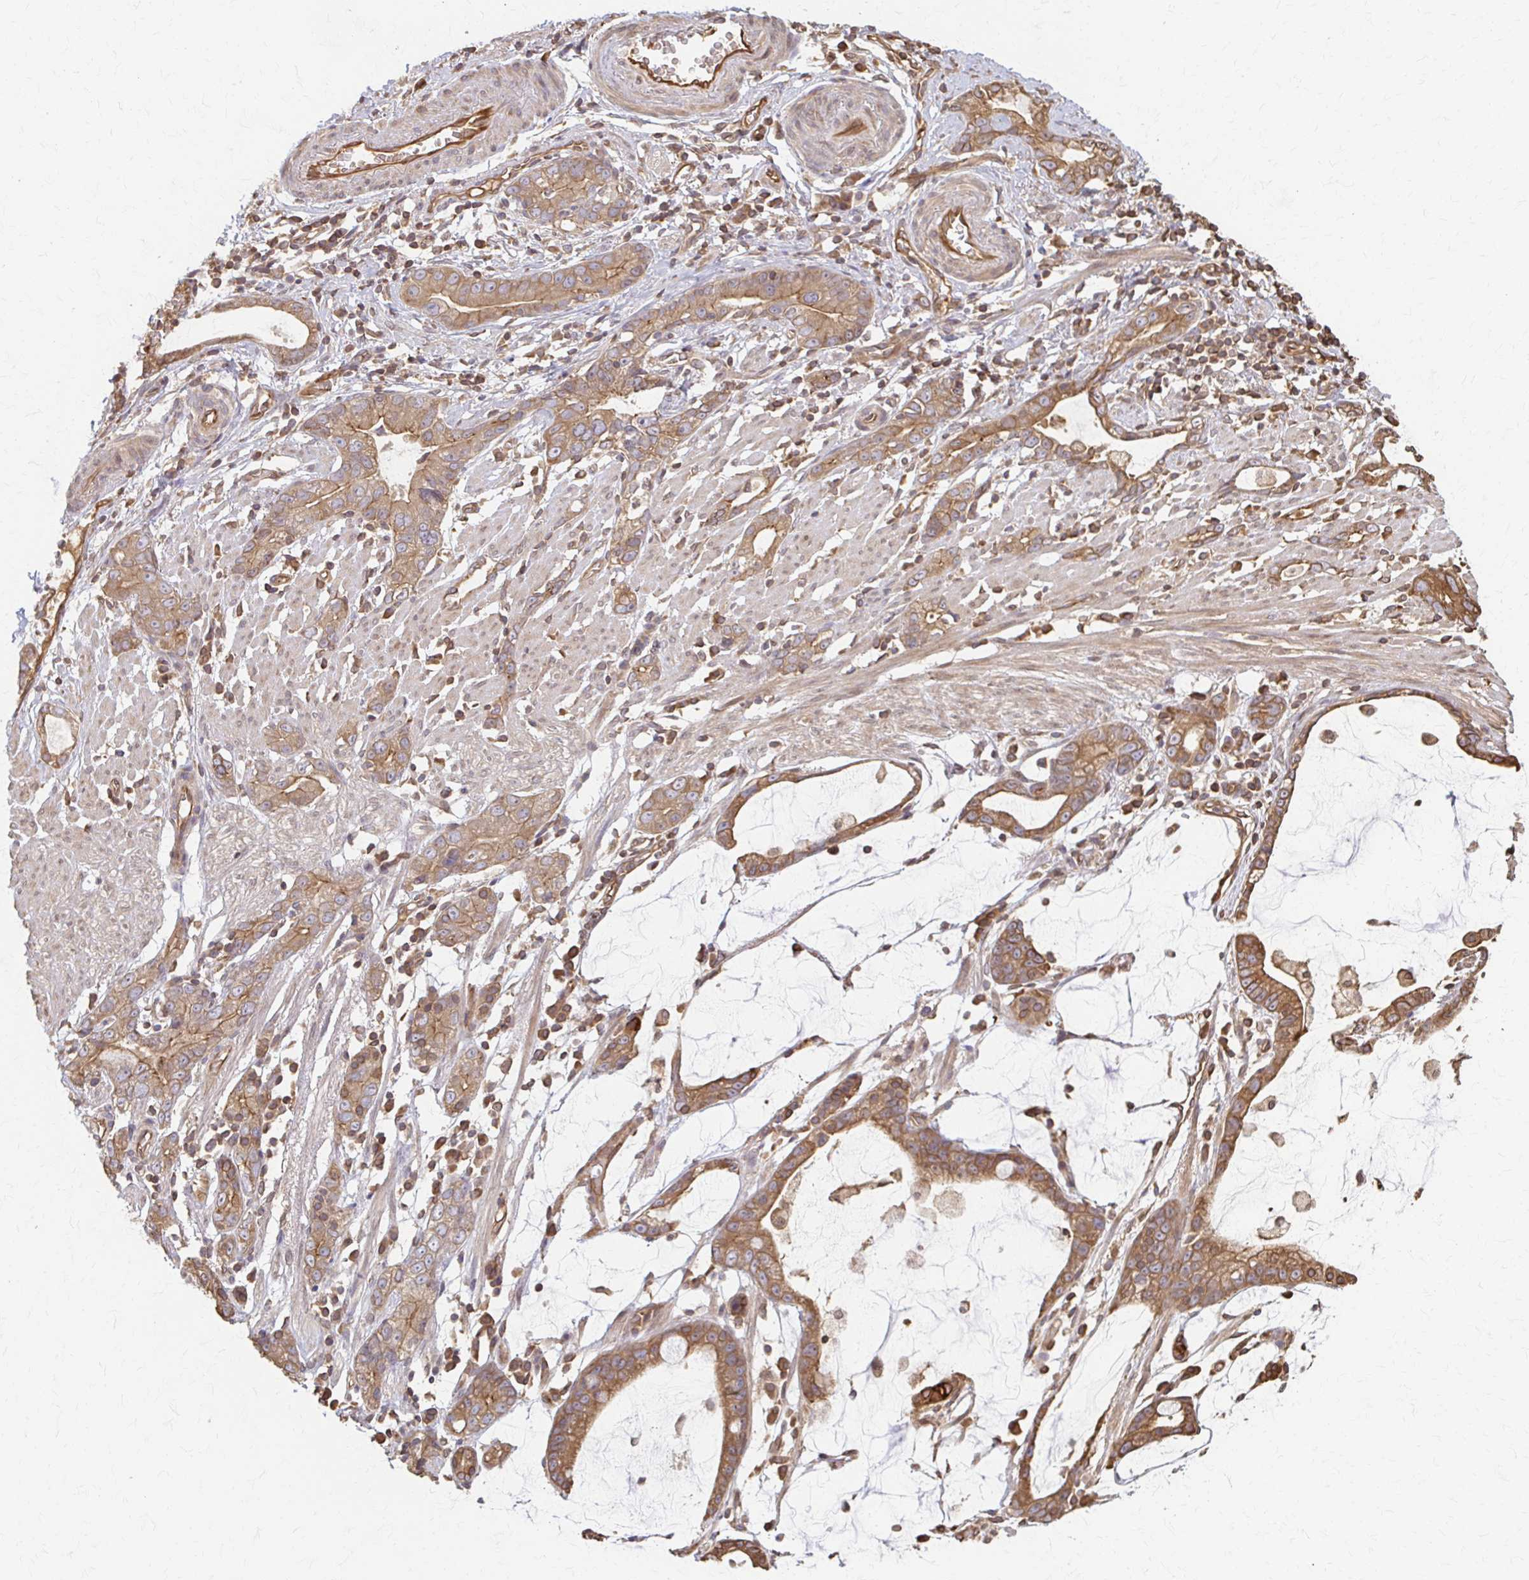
{"staining": {"intensity": "moderate", "quantity": ">75%", "location": "cytoplasmic/membranous"}, "tissue": "stomach cancer", "cell_type": "Tumor cells", "image_type": "cancer", "snomed": [{"axis": "morphology", "description": "Adenocarcinoma, NOS"}, {"axis": "topography", "description": "Stomach"}], "caption": "Immunohistochemical staining of stomach adenocarcinoma demonstrates medium levels of moderate cytoplasmic/membranous expression in about >75% of tumor cells.", "gene": "ARHGAP35", "patient": {"sex": "male", "age": 55}}